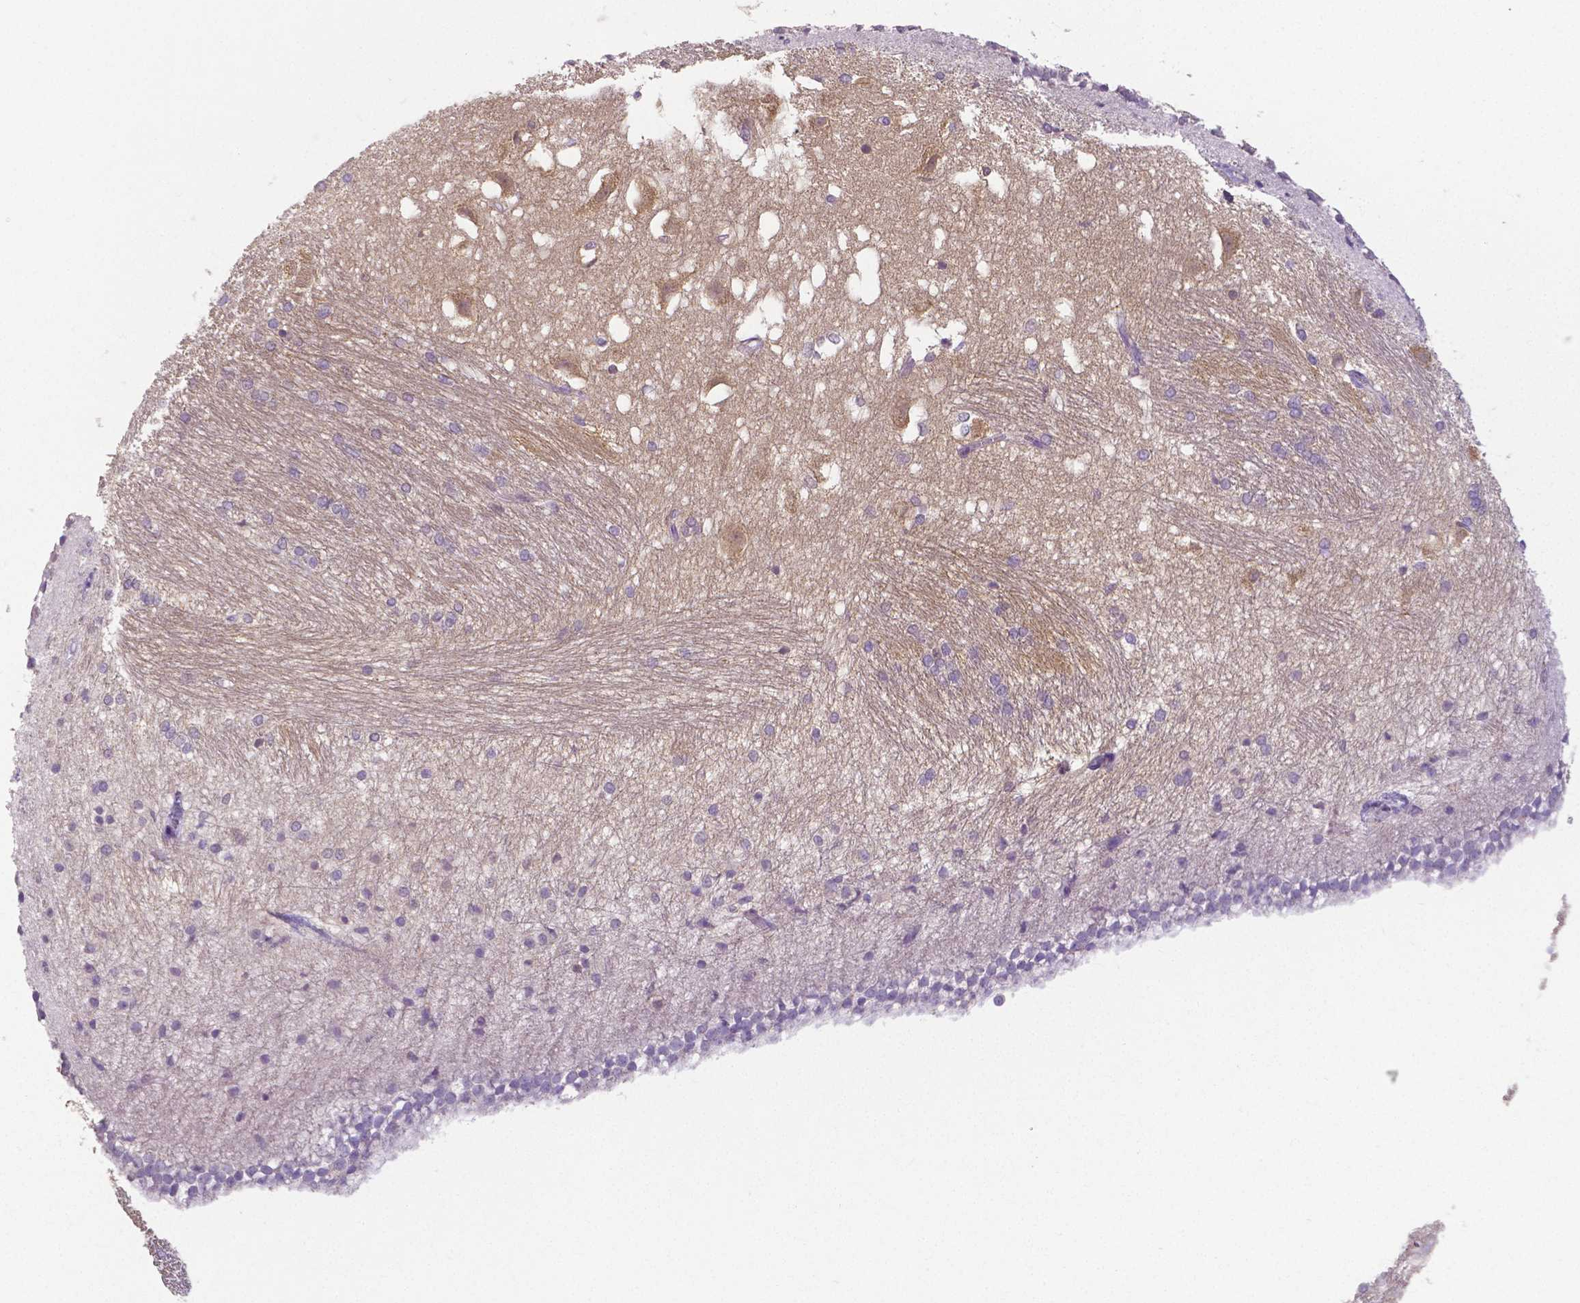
{"staining": {"intensity": "negative", "quantity": "none", "location": "none"}, "tissue": "hippocampus", "cell_type": "Glial cells", "image_type": "normal", "snomed": [{"axis": "morphology", "description": "Normal tissue, NOS"}, {"axis": "topography", "description": "Cerebral cortex"}, {"axis": "topography", "description": "Hippocampus"}], "caption": "Photomicrograph shows no protein expression in glial cells of unremarkable hippocampus. (DAB immunohistochemistry visualized using brightfield microscopy, high magnification).", "gene": "CRMP1", "patient": {"sex": "female", "age": 19}}